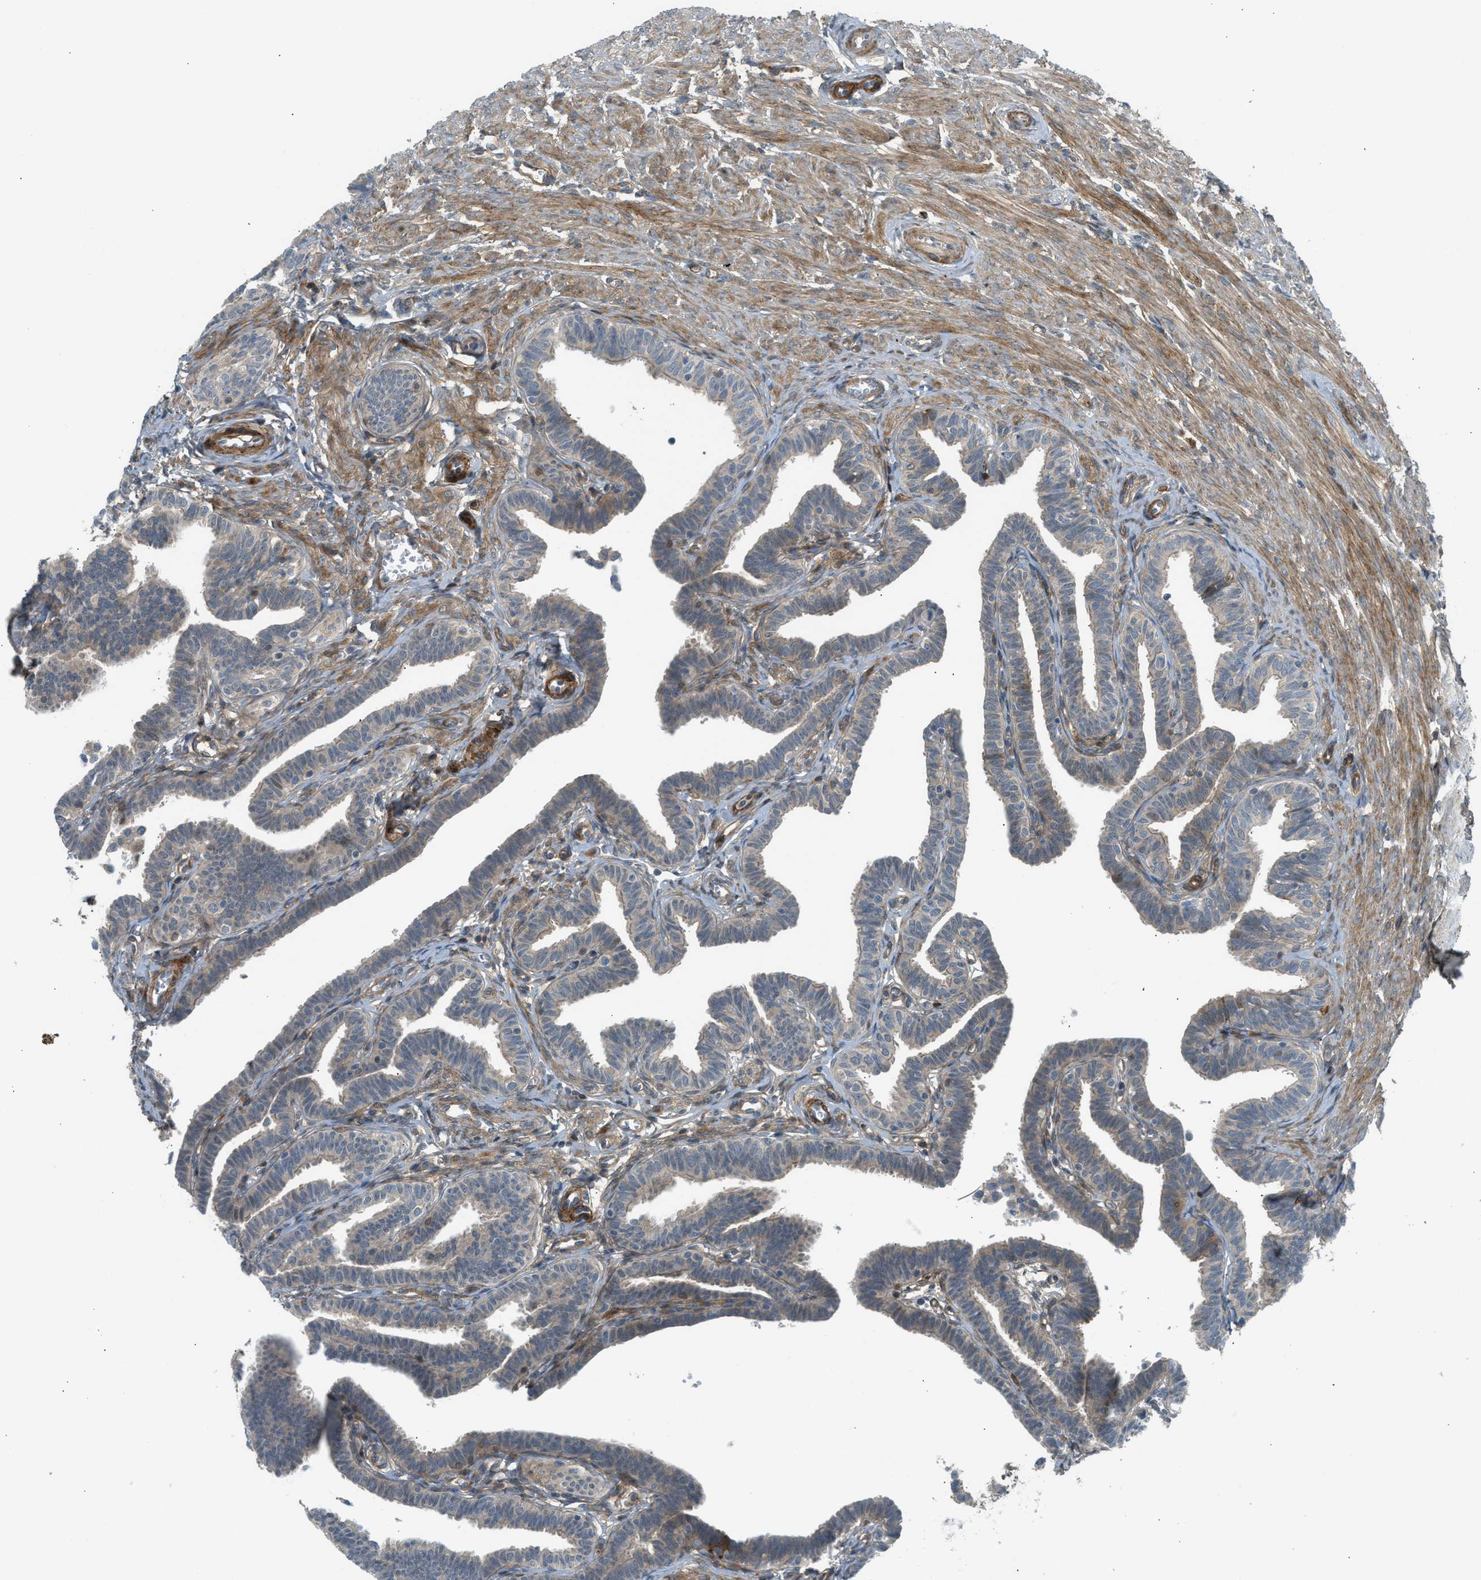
{"staining": {"intensity": "weak", "quantity": "25%-75%", "location": "cytoplasmic/membranous"}, "tissue": "fallopian tube", "cell_type": "Glandular cells", "image_type": "normal", "snomed": [{"axis": "morphology", "description": "Normal tissue, NOS"}, {"axis": "topography", "description": "Fallopian tube"}, {"axis": "topography", "description": "Ovary"}], "caption": "Protein positivity by immunohistochemistry demonstrates weak cytoplasmic/membranous expression in about 25%-75% of glandular cells in benign fallopian tube.", "gene": "EDNRA", "patient": {"sex": "female", "age": 23}}